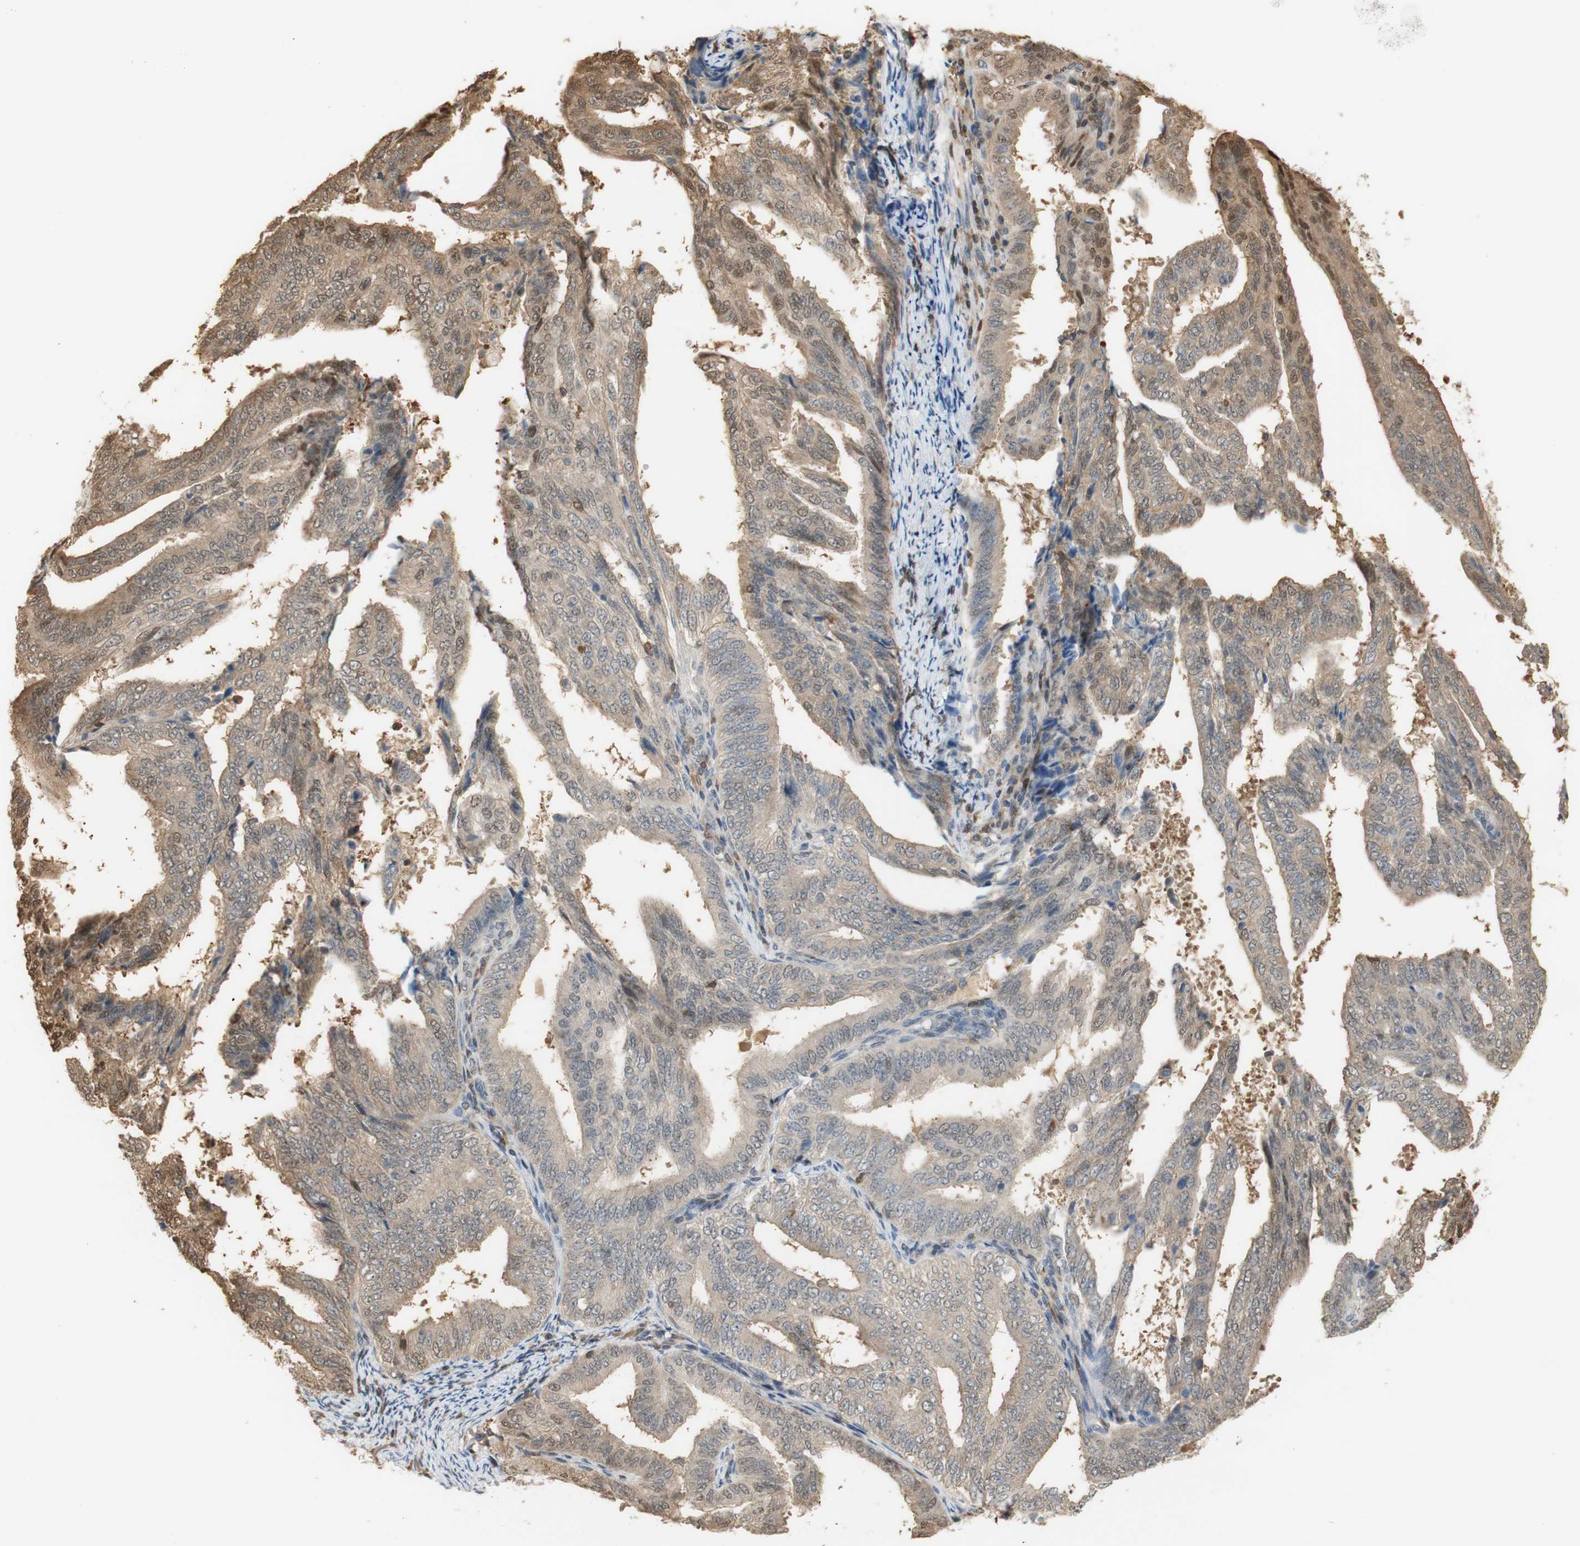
{"staining": {"intensity": "moderate", "quantity": "25%-75%", "location": "cytoplasmic/membranous,nuclear"}, "tissue": "endometrial cancer", "cell_type": "Tumor cells", "image_type": "cancer", "snomed": [{"axis": "morphology", "description": "Adenocarcinoma, NOS"}, {"axis": "topography", "description": "Endometrium"}], "caption": "Endometrial adenocarcinoma stained for a protein shows moderate cytoplasmic/membranous and nuclear positivity in tumor cells. (Brightfield microscopy of DAB IHC at high magnification).", "gene": "NAP1L4", "patient": {"sex": "female", "age": 58}}